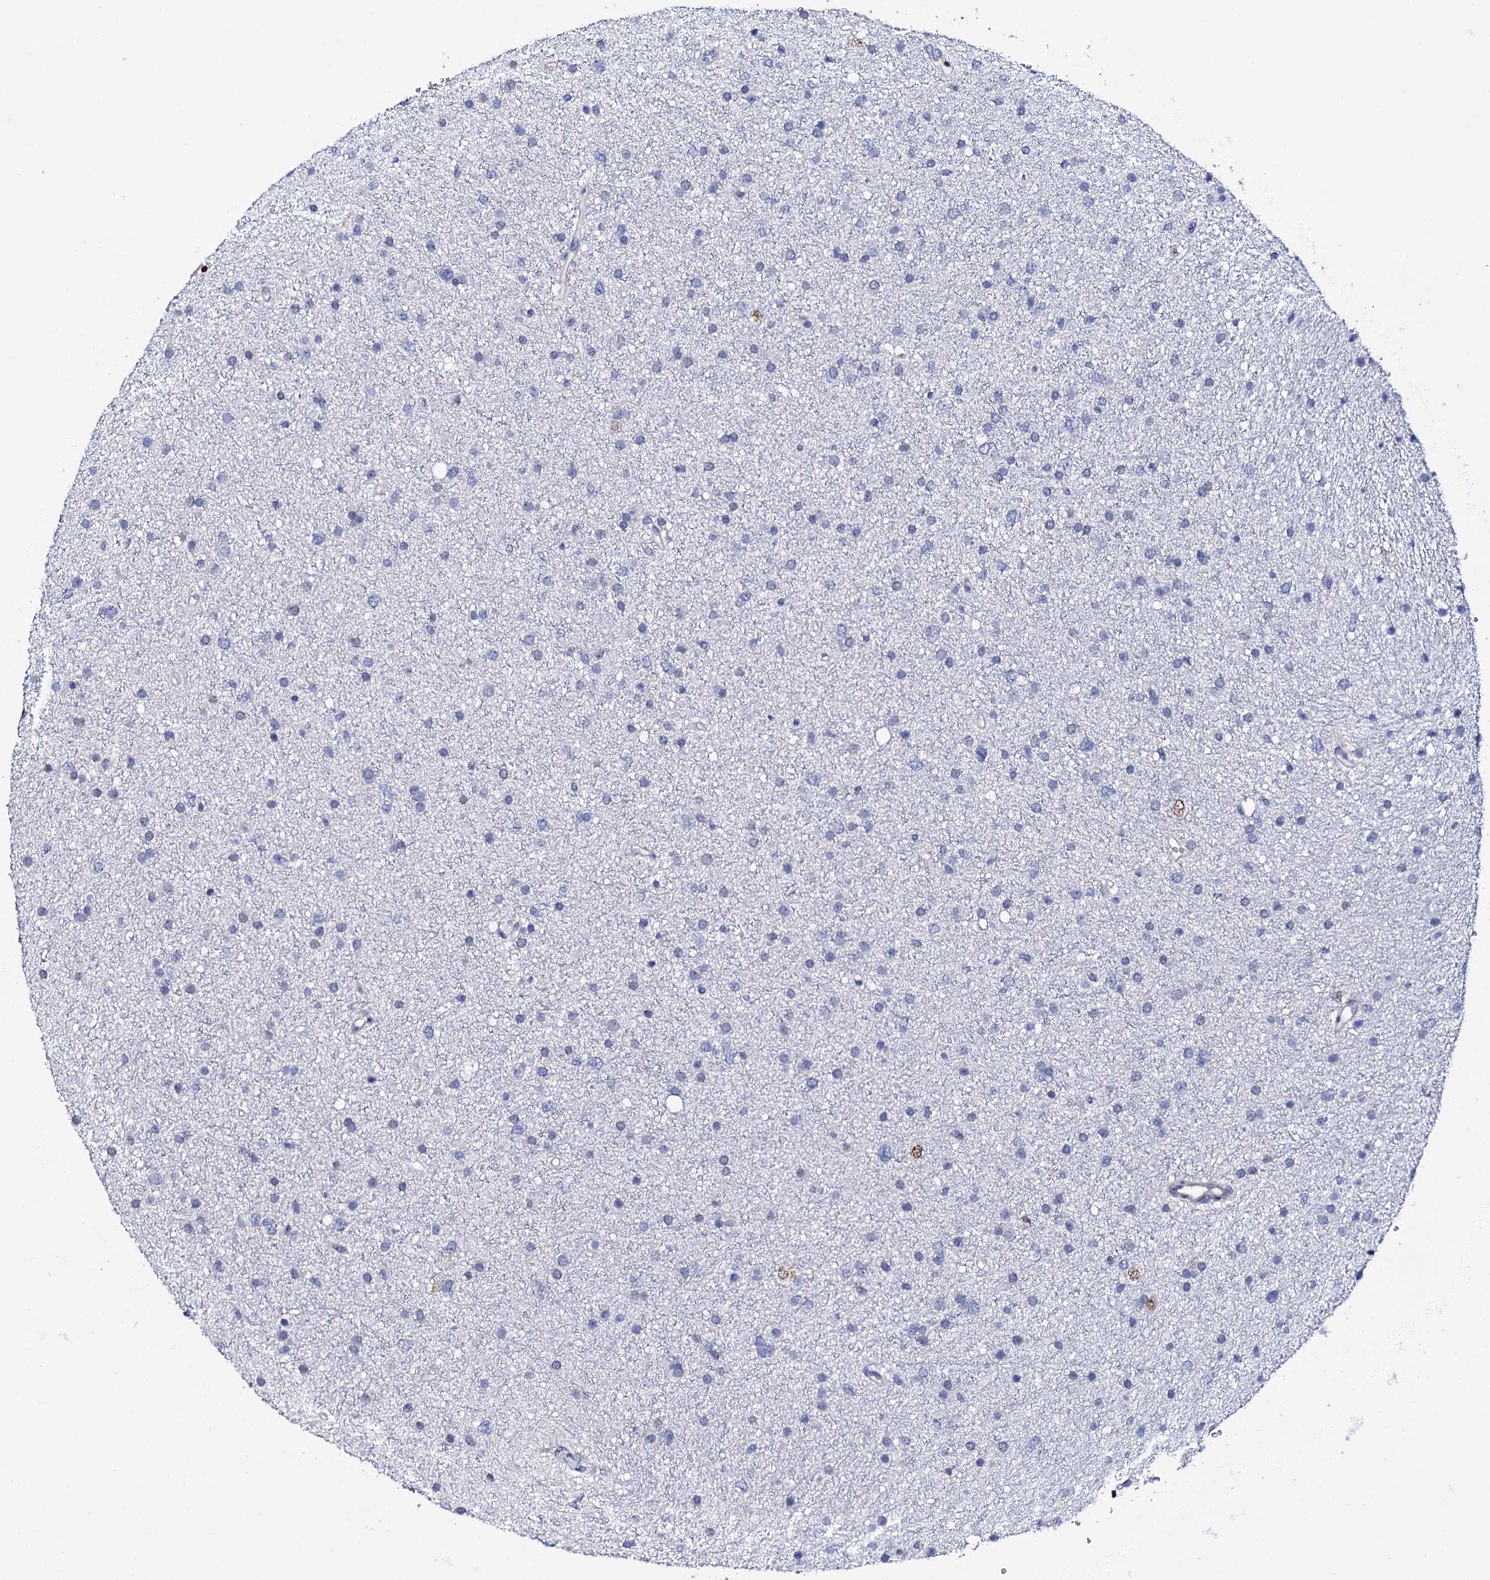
{"staining": {"intensity": "weak", "quantity": "<25%", "location": "nuclear"}, "tissue": "glioma", "cell_type": "Tumor cells", "image_type": "cancer", "snomed": [{"axis": "morphology", "description": "Glioma, malignant, Low grade"}, {"axis": "topography", "description": "Cerebral cortex"}], "caption": "DAB (3,3'-diaminobenzidine) immunohistochemical staining of glioma reveals no significant positivity in tumor cells. (Immunohistochemistry, brightfield microscopy, high magnification).", "gene": "NPM2", "patient": {"sex": "female", "age": 39}}